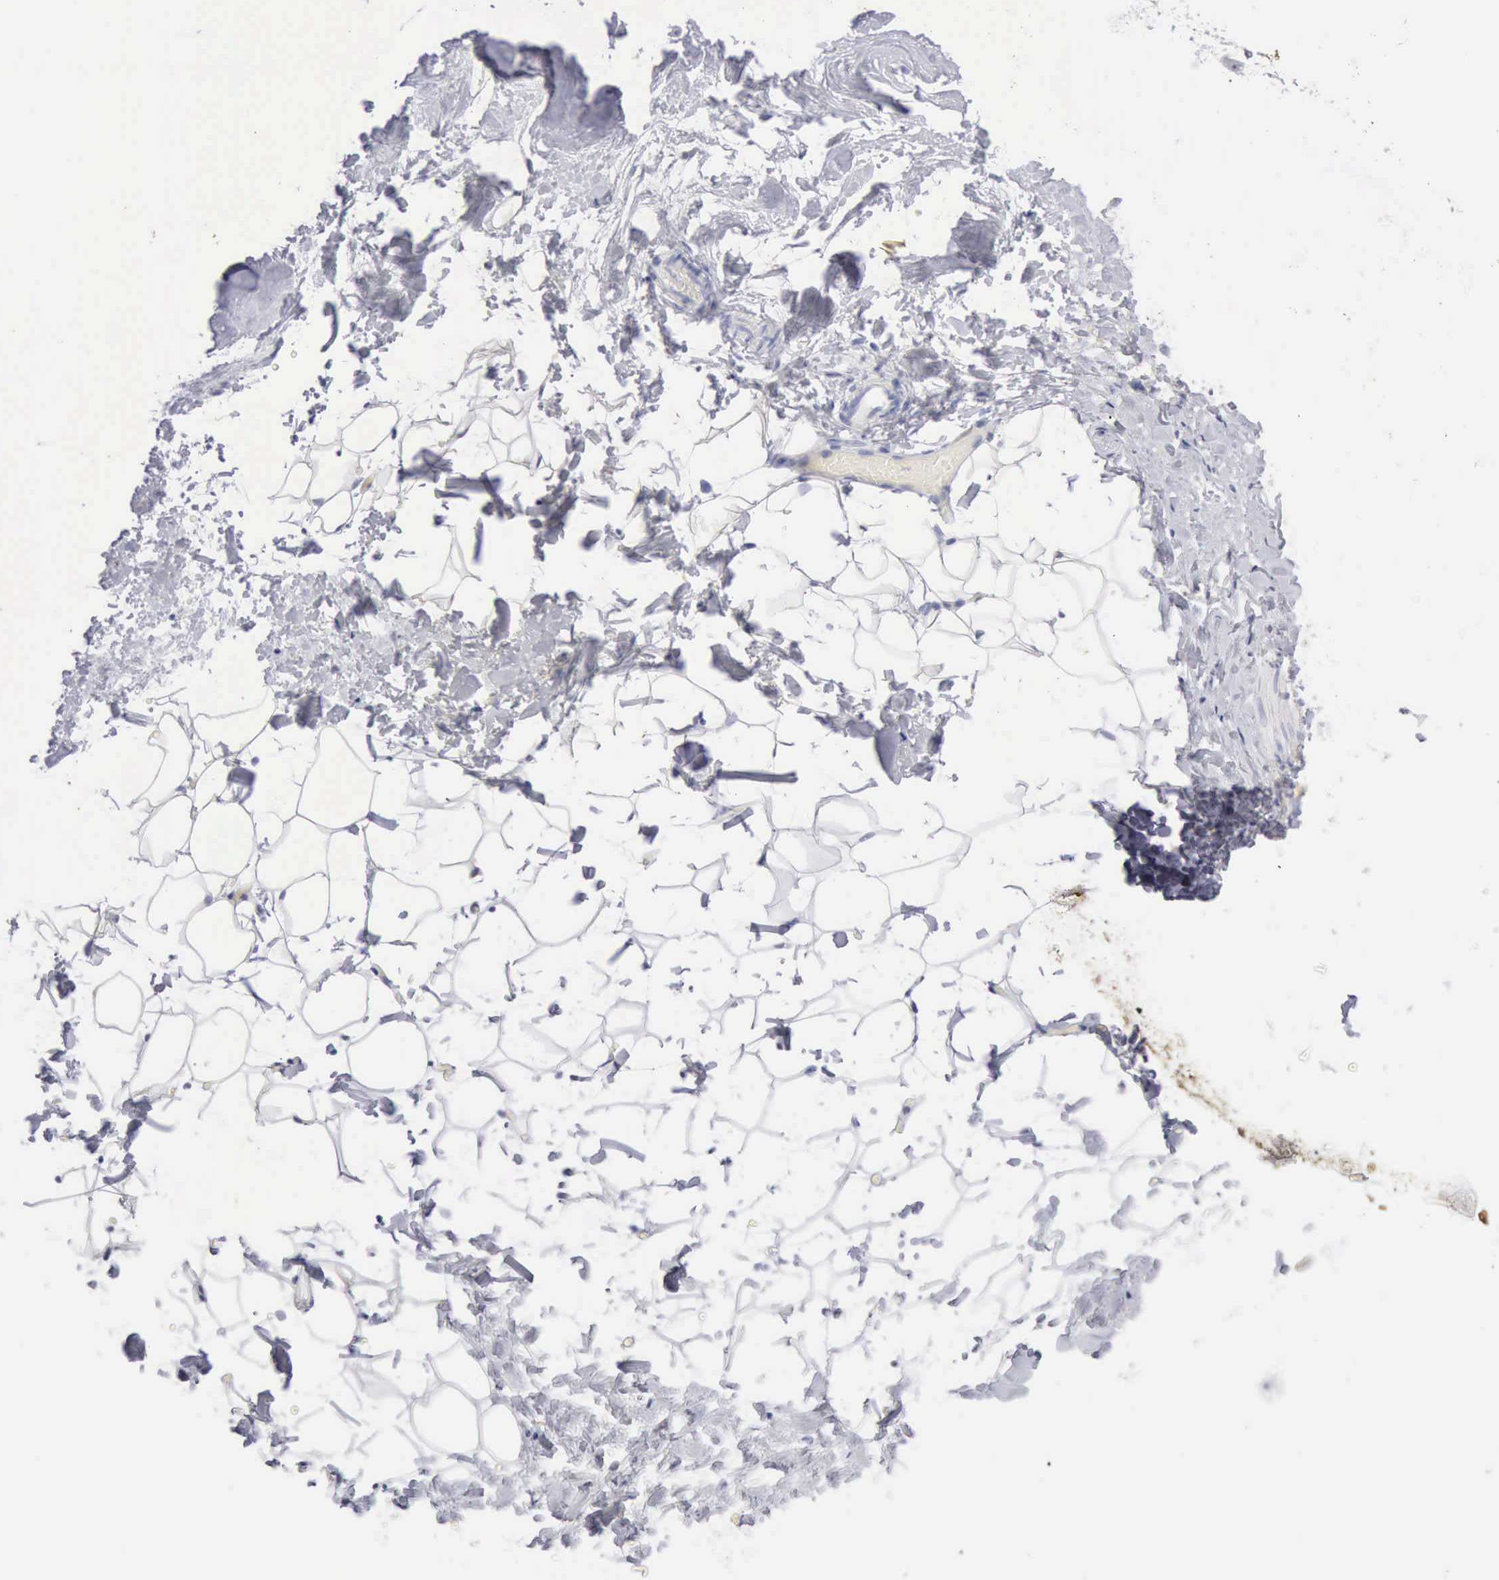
{"staining": {"intensity": "negative", "quantity": "none", "location": "none"}, "tissue": "adipose tissue", "cell_type": "Adipocytes", "image_type": "normal", "snomed": [{"axis": "morphology", "description": "Normal tissue, NOS"}, {"axis": "morphology", "description": "Fibrosis, NOS"}, {"axis": "topography", "description": "Breast"}], "caption": "Adipose tissue was stained to show a protein in brown. There is no significant expression in adipocytes. (DAB IHC with hematoxylin counter stain).", "gene": "KRT5", "patient": {"sex": "female", "age": 24}}